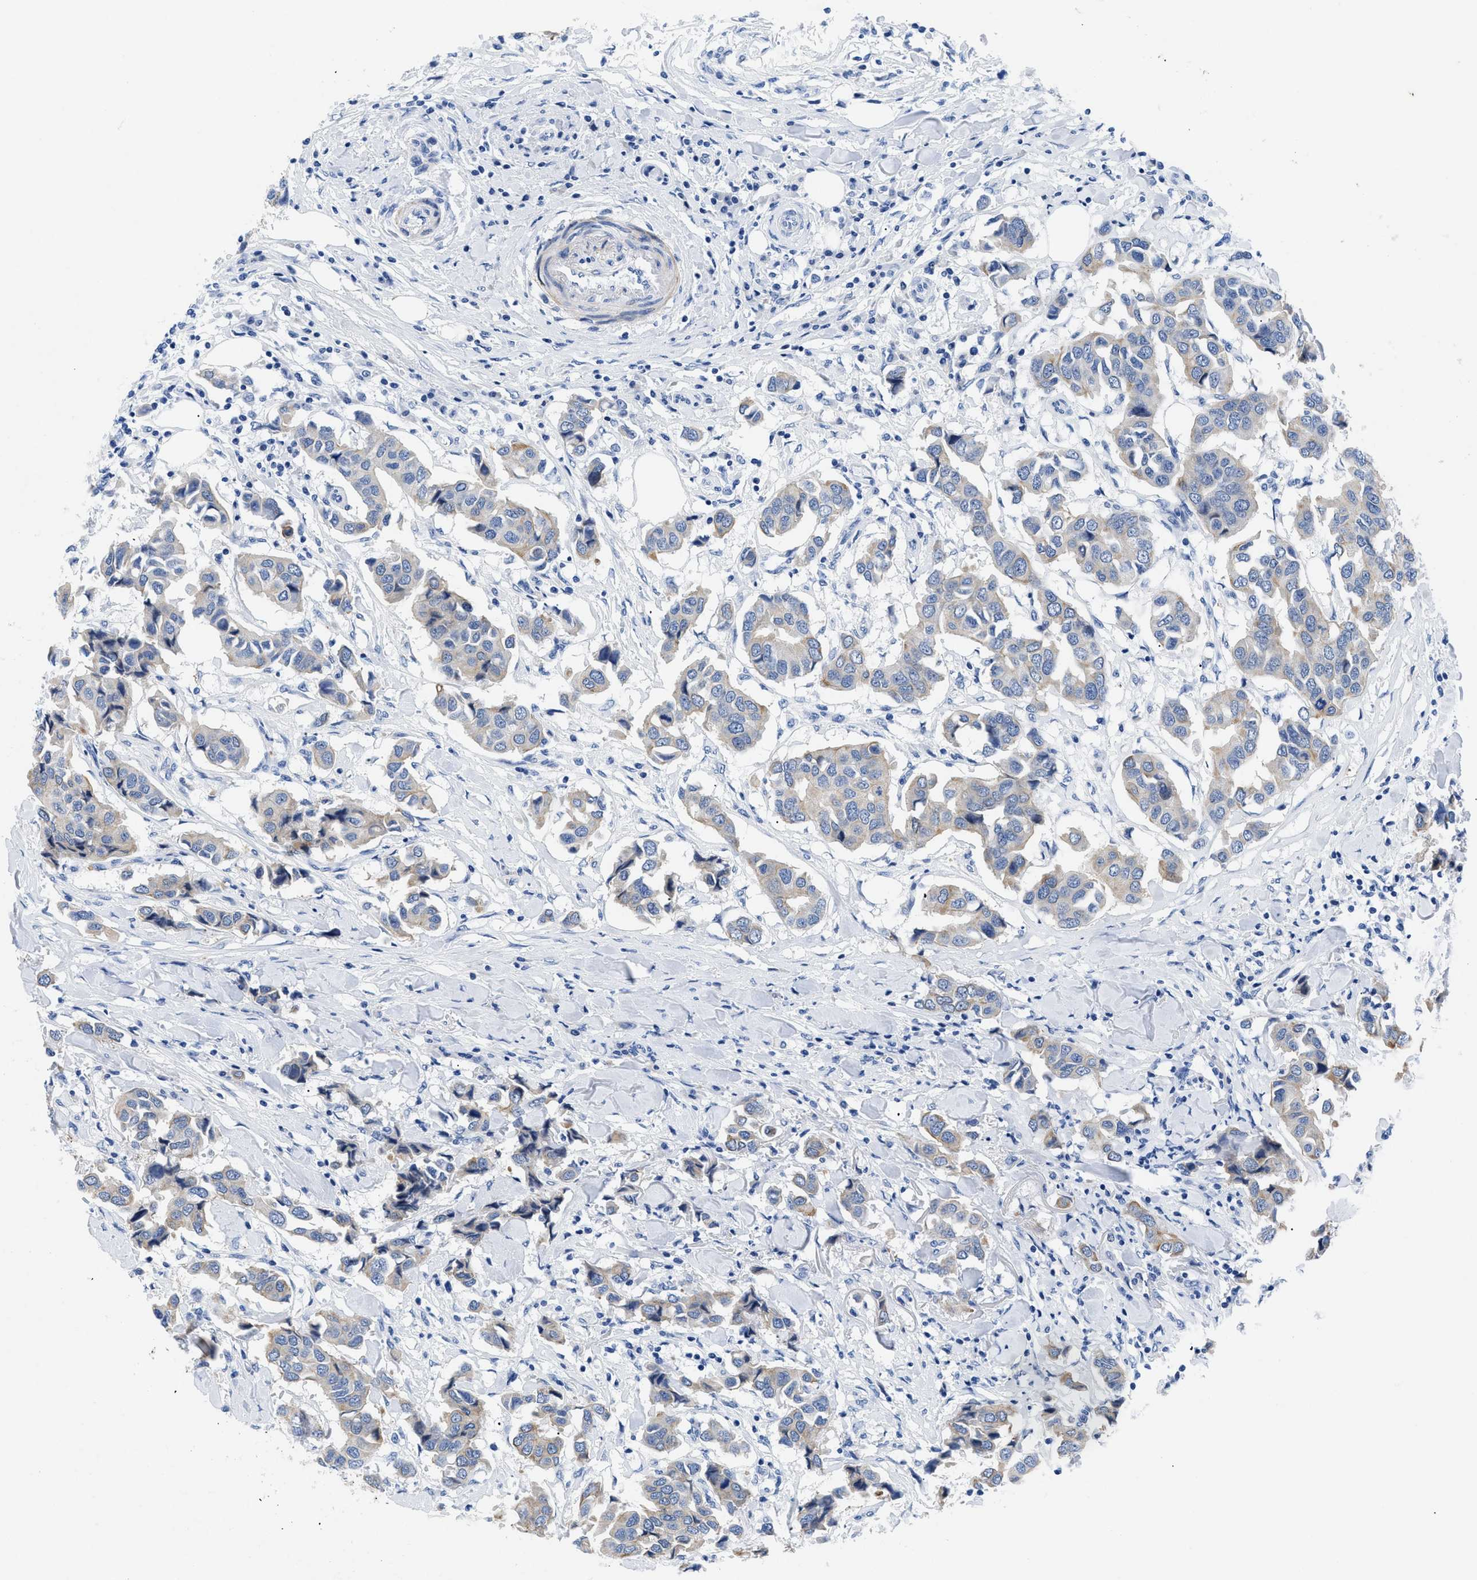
{"staining": {"intensity": "weak", "quantity": "<25%", "location": "cytoplasmic/membranous"}, "tissue": "breast cancer", "cell_type": "Tumor cells", "image_type": "cancer", "snomed": [{"axis": "morphology", "description": "Duct carcinoma"}, {"axis": "topography", "description": "Breast"}], "caption": "A high-resolution histopathology image shows immunohistochemistry staining of infiltrating ductal carcinoma (breast), which displays no significant positivity in tumor cells. Brightfield microscopy of immunohistochemistry (IHC) stained with DAB (3,3'-diaminobenzidine) (brown) and hematoxylin (blue), captured at high magnification.", "gene": "TMEM68", "patient": {"sex": "female", "age": 80}}